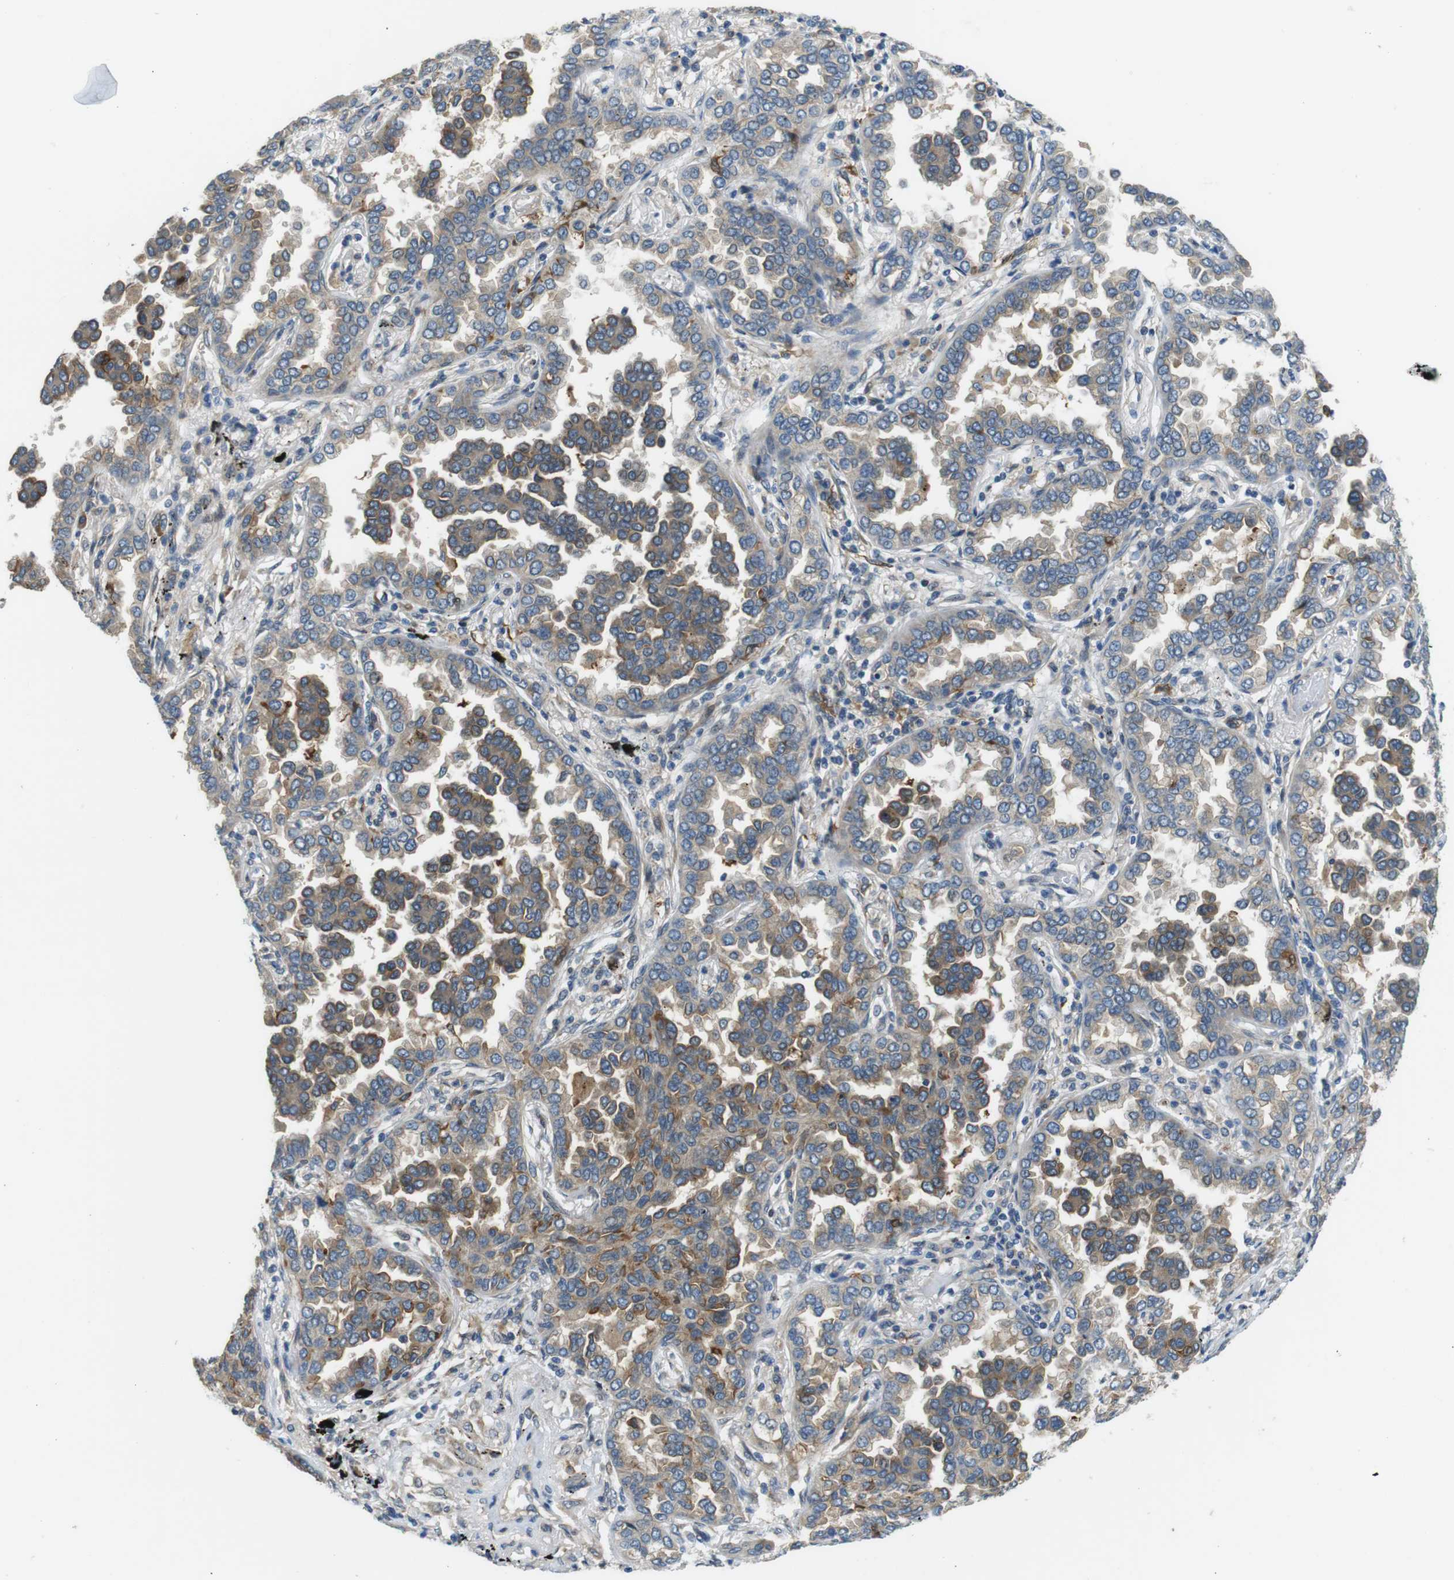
{"staining": {"intensity": "moderate", "quantity": "25%-75%", "location": "cytoplasmic/membranous"}, "tissue": "lung cancer", "cell_type": "Tumor cells", "image_type": "cancer", "snomed": [{"axis": "morphology", "description": "Normal tissue, NOS"}, {"axis": "morphology", "description": "Adenocarcinoma, NOS"}, {"axis": "topography", "description": "Lung"}], "caption": "Immunohistochemistry (IHC) micrograph of lung cancer (adenocarcinoma) stained for a protein (brown), which displays medium levels of moderate cytoplasmic/membranous expression in approximately 25%-75% of tumor cells.", "gene": "PALD1", "patient": {"sex": "male", "age": 59}}